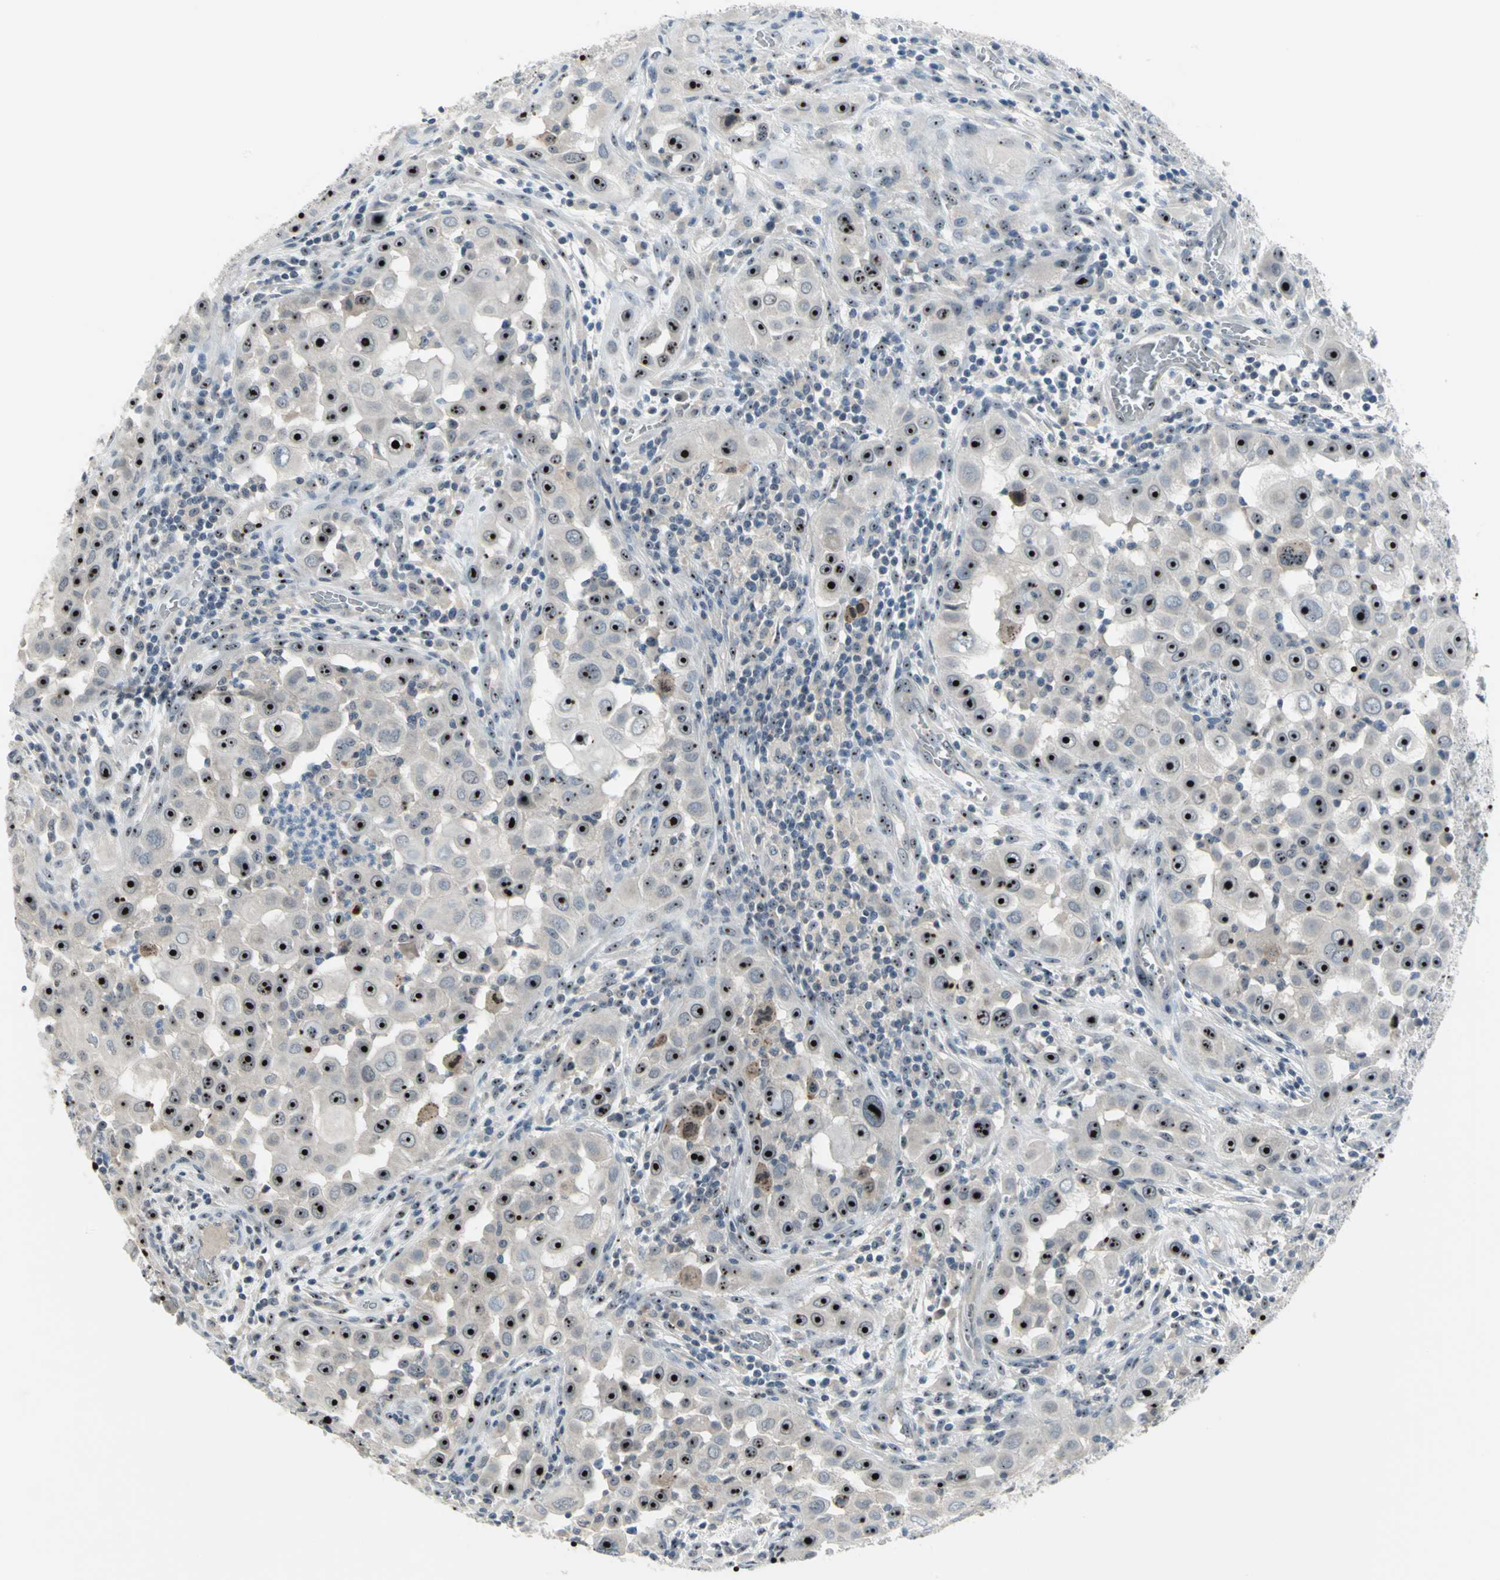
{"staining": {"intensity": "strong", "quantity": ">75%", "location": "nuclear"}, "tissue": "head and neck cancer", "cell_type": "Tumor cells", "image_type": "cancer", "snomed": [{"axis": "morphology", "description": "Carcinoma, NOS"}, {"axis": "topography", "description": "Head-Neck"}], "caption": "Brown immunohistochemical staining in human carcinoma (head and neck) exhibits strong nuclear expression in approximately >75% of tumor cells.", "gene": "MYBBP1A", "patient": {"sex": "male", "age": 87}}